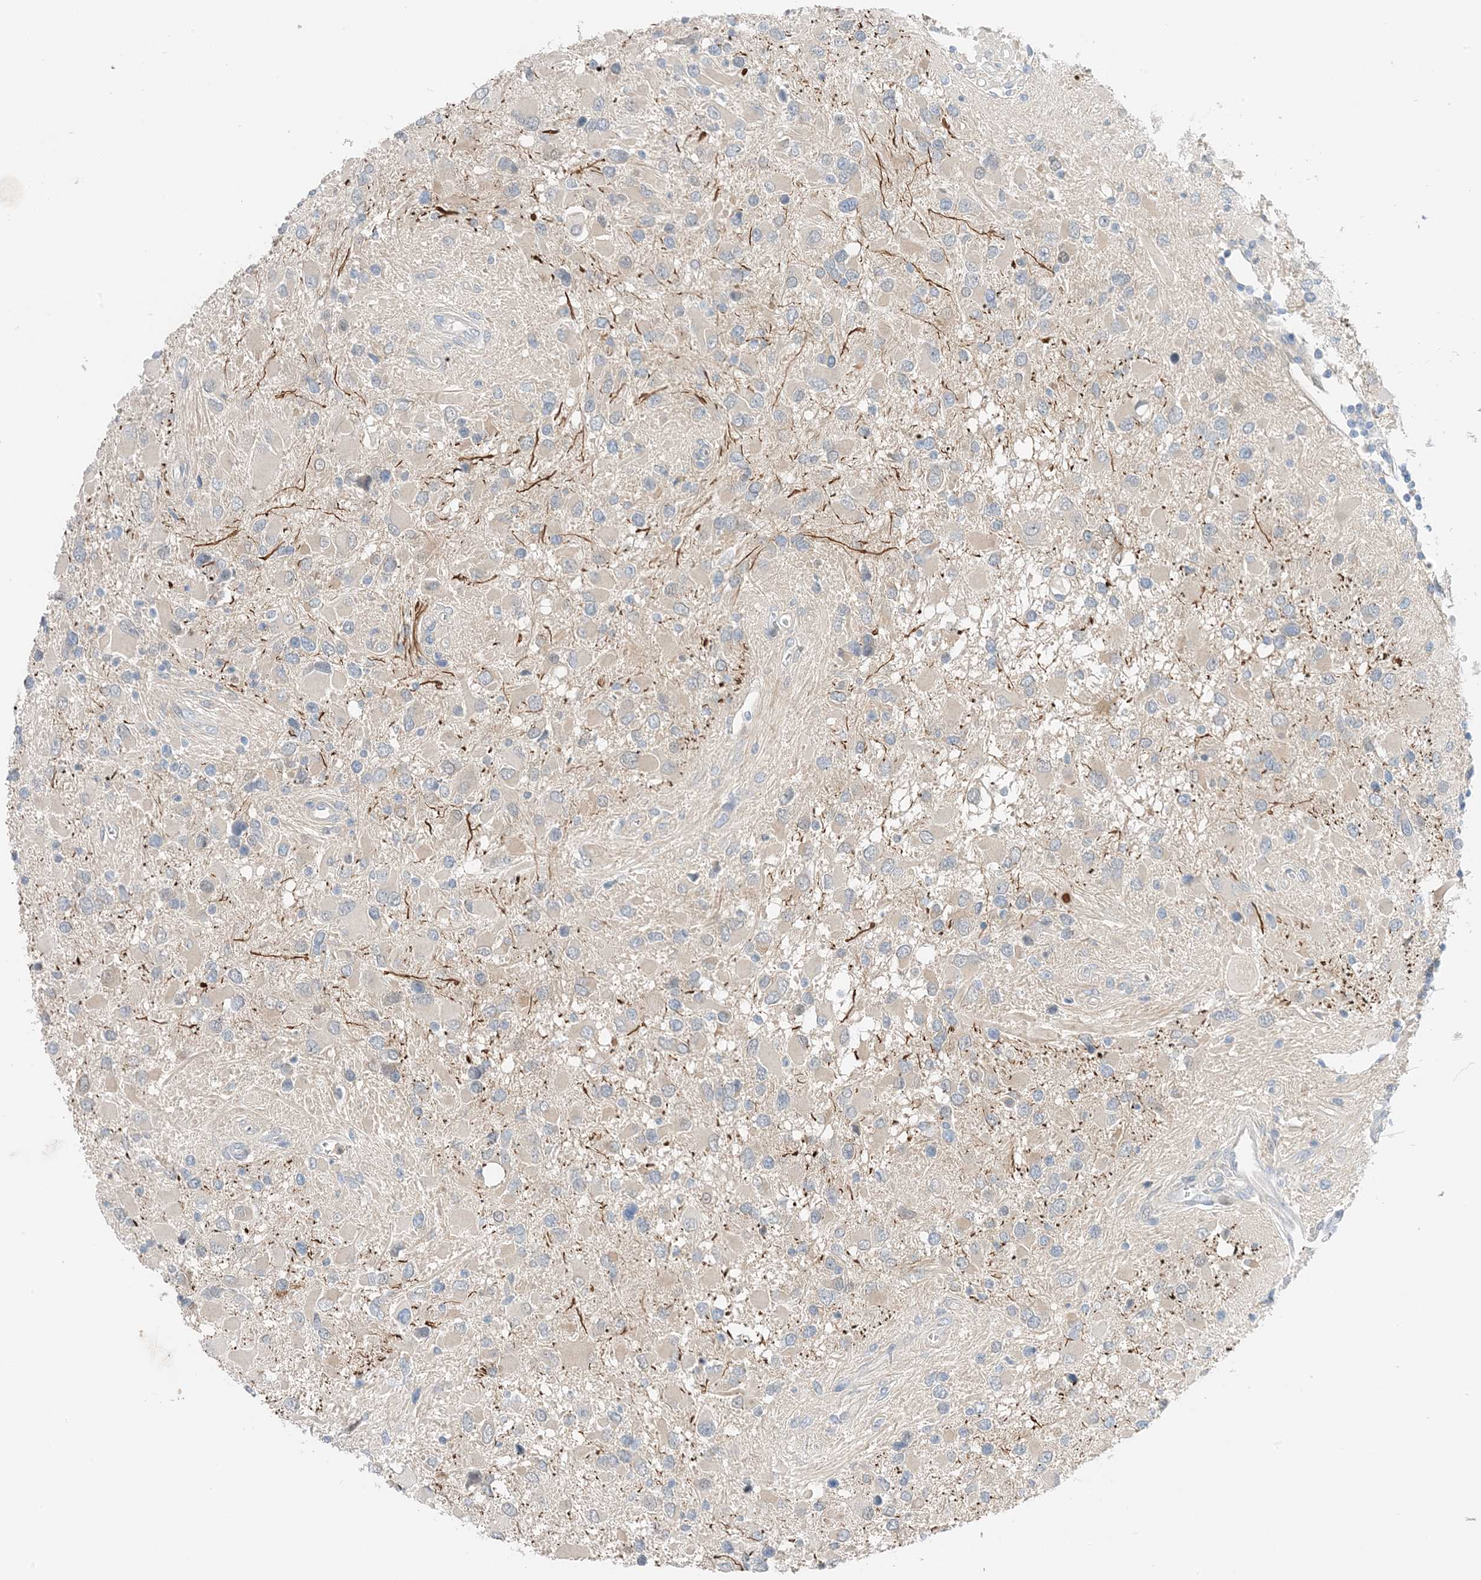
{"staining": {"intensity": "negative", "quantity": "none", "location": "none"}, "tissue": "glioma", "cell_type": "Tumor cells", "image_type": "cancer", "snomed": [{"axis": "morphology", "description": "Glioma, malignant, High grade"}, {"axis": "topography", "description": "Brain"}], "caption": "Malignant glioma (high-grade) was stained to show a protein in brown. There is no significant staining in tumor cells.", "gene": "KIFBP", "patient": {"sex": "male", "age": 53}}